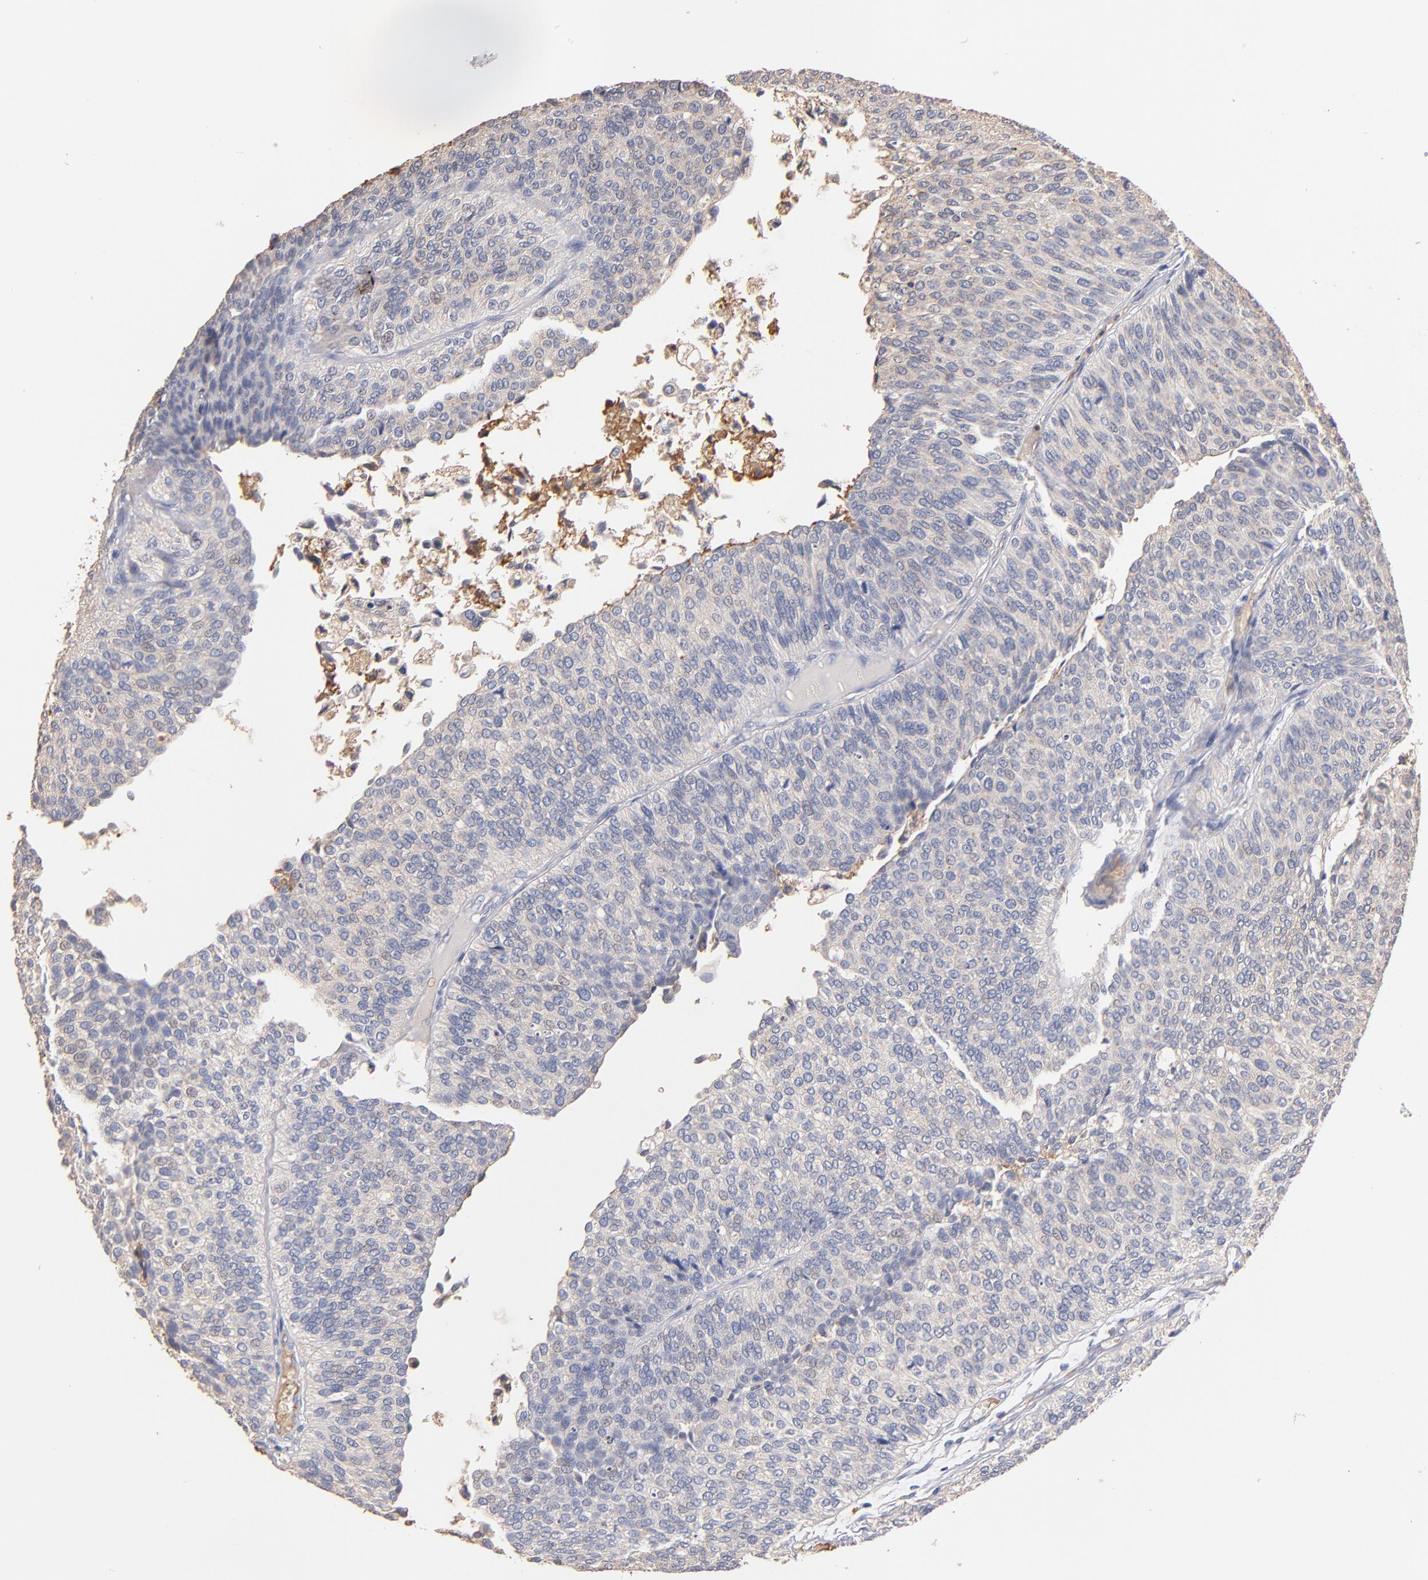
{"staining": {"intensity": "weak", "quantity": "<25%", "location": "cytoplasmic/membranous"}, "tissue": "urothelial cancer", "cell_type": "Tumor cells", "image_type": "cancer", "snomed": [{"axis": "morphology", "description": "Urothelial carcinoma, Low grade"}, {"axis": "topography", "description": "Urinary bladder"}], "caption": "Immunohistochemistry micrograph of human urothelial carcinoma (low-grade) stained for a protein (brown), which reveals no positivity in tumor cells.", "gene": "RO60", "patient": {"sex": "male", "age": 84}}